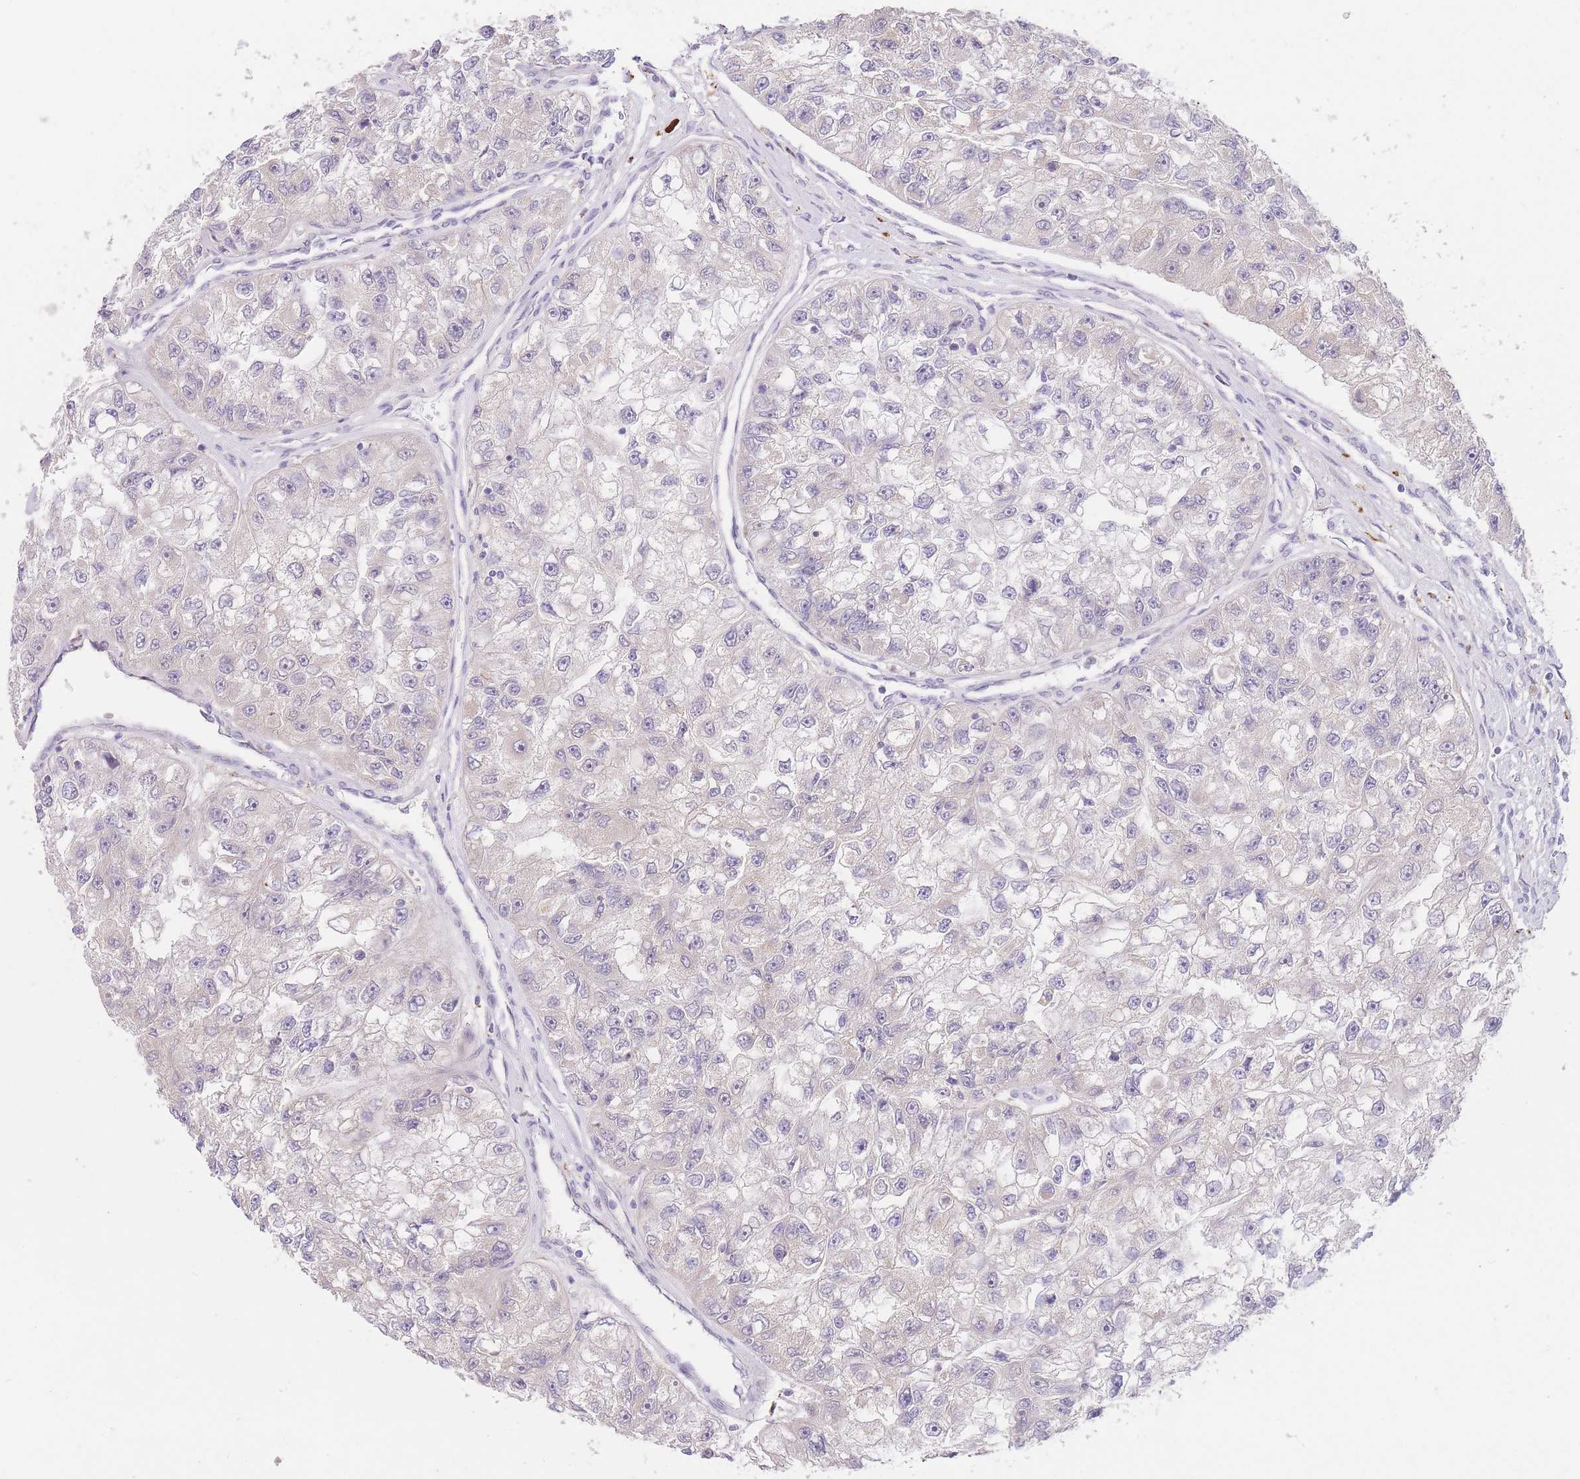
{"staining": {"intensity": "negative", "quantity": "none", "location": "none"}, "tissue": "renal cancer", "cell_type": "Tumor cells", "image_type": "cancer", "snomed": [{"axis": "morphology", "description": "Adenocarcinoma, NOS"}, {"axis": "topography", "description": "Kidney"}], "caption": "Immunohistochemistry histopathology image of renal cancer stained for a protein (brown), which demonstrates no positivity in tumor cells.", "gene": "SLC25A33", "patient": {"sex": "male", "age": 63}}